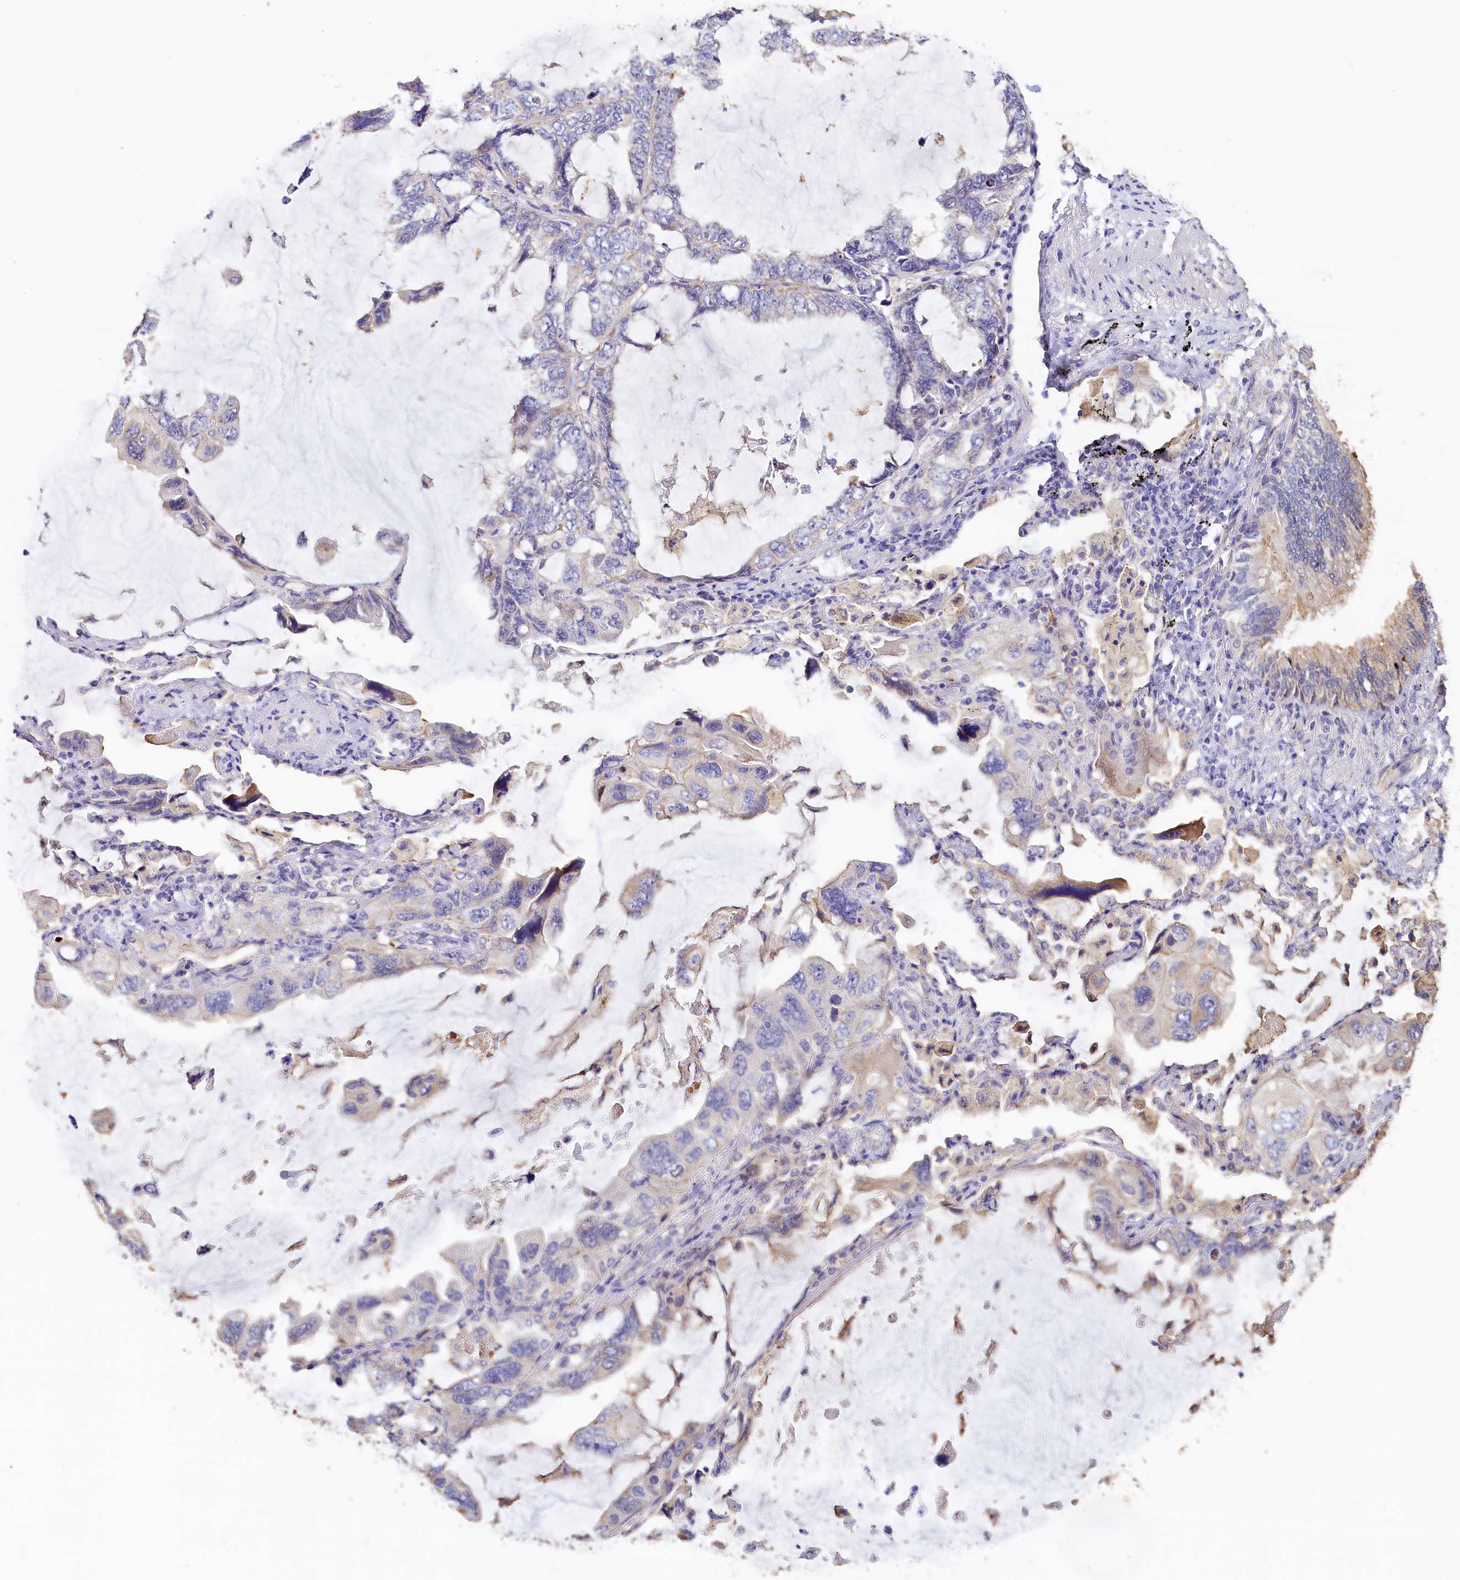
{"staining": {"intensity": "negative", "quantity": "none", "location": "none"}, "tissue": "lung cancer", "cell_type": "Tumor cells", "image_type": "cancer", "snomed": [{"axis": "morphology", "description": "Squamous cell carcinoma, NOS"}, {"axis": "topography", "description": "Lung"}], "caption": "Immunohistochemical staining of lung cancer shows no significant positivity in tumor cells.", "gene": "KATNB1", "patient": {"sex": "female", "age": 73}}